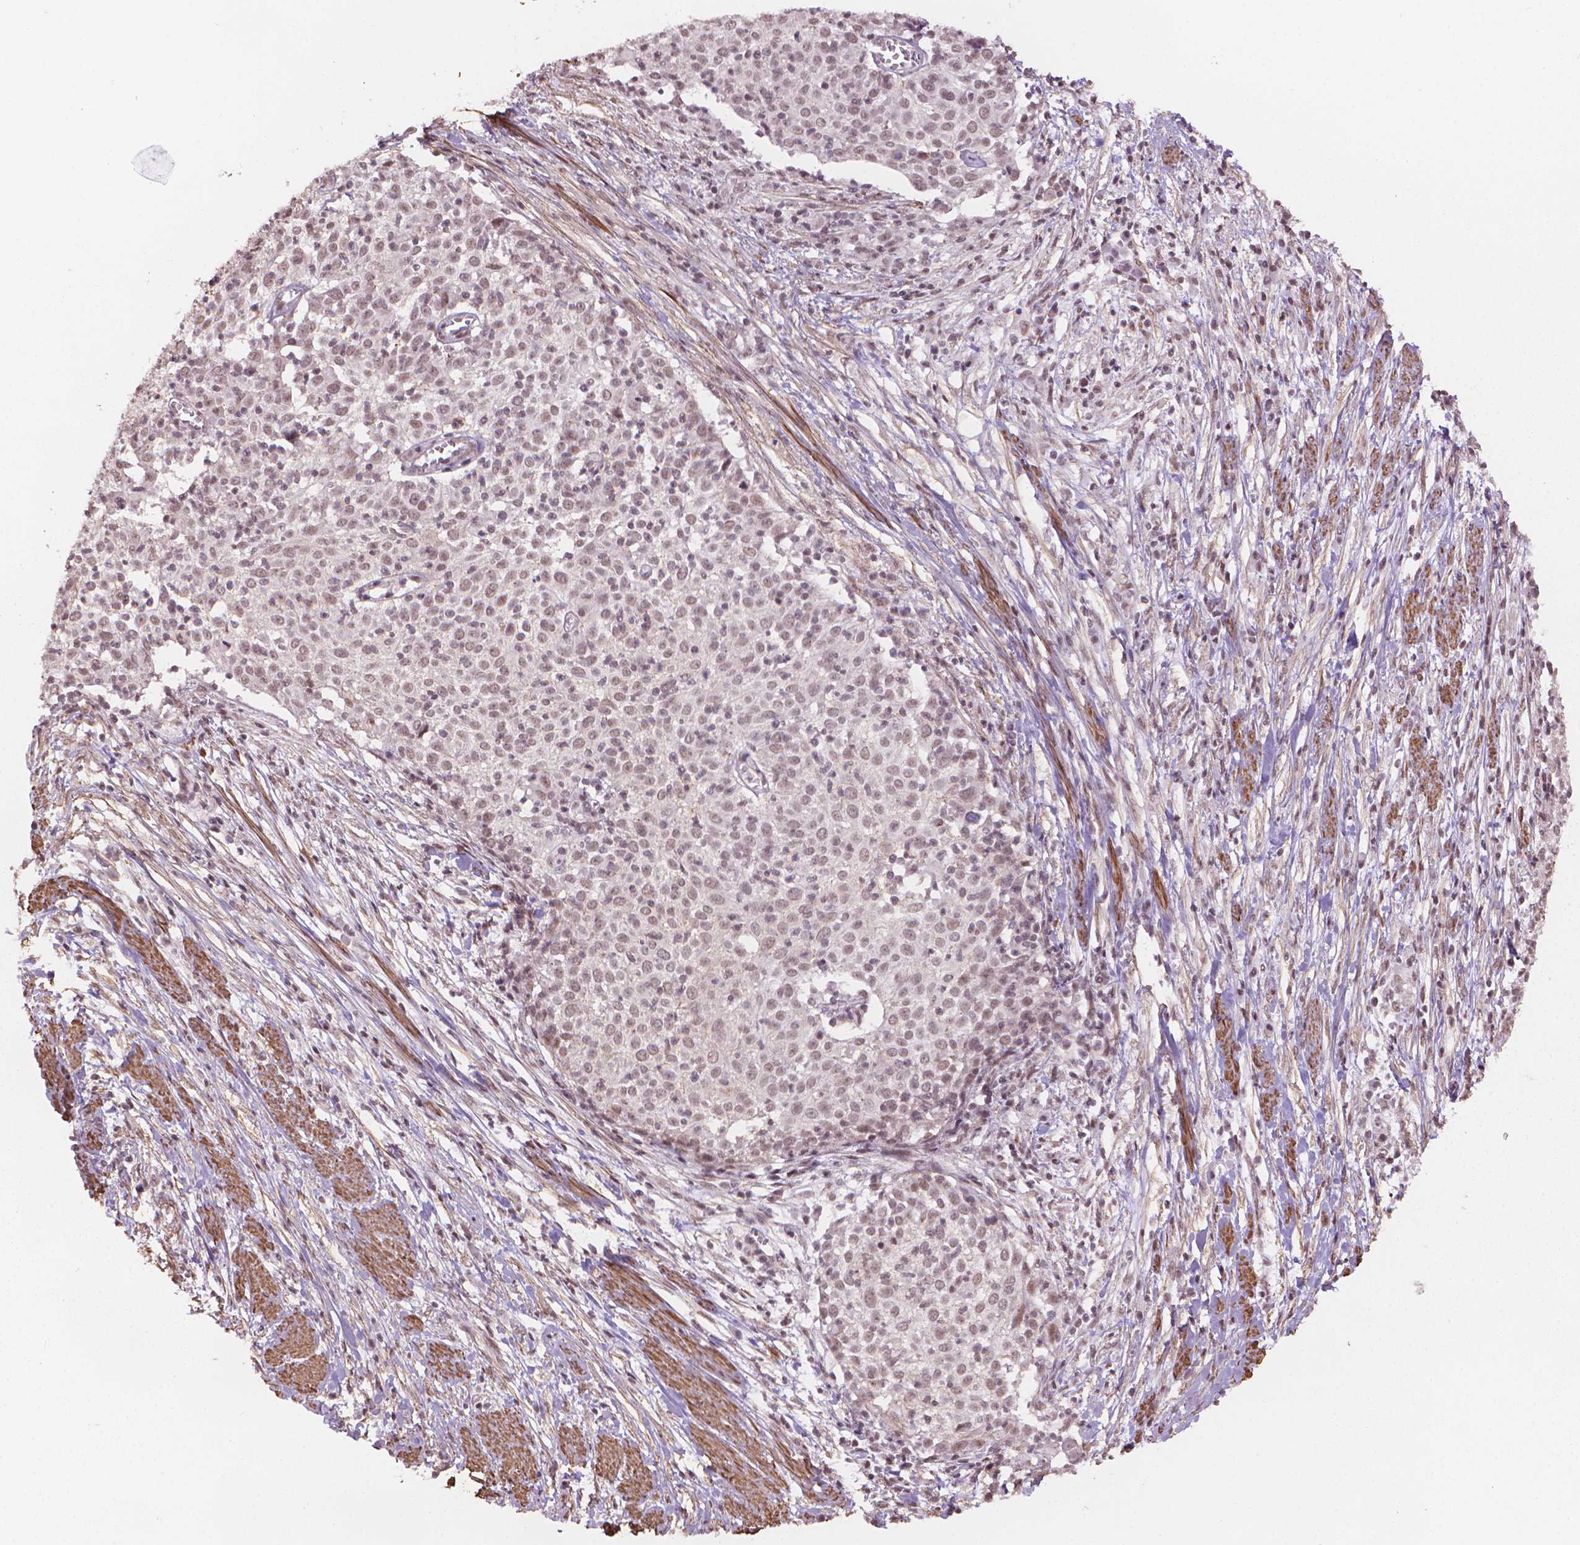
{"staining": {"intensity": "weak", "quantity": ">75%", "location": "nuclear"}, "tissue": "cervical cancer", "cell_type": "Tumor cells", "image_type": "cancer", "snomed": [{"axis": "morphology", "description": "Squamous cell carcinoma, NOS"}, {"axis": "topography", "description": "Cervix"}], "caption": "Cervical cancer (squamous cell carcinoma) was stained to show a protein in brown. There is low levels of weak nuclear positivity in approximately >75% of tumor cells. (IHC, brightfield microscopy, high magnification).", "gene": "HOXD4", "patient": {"sex": "female", "age": 39}}